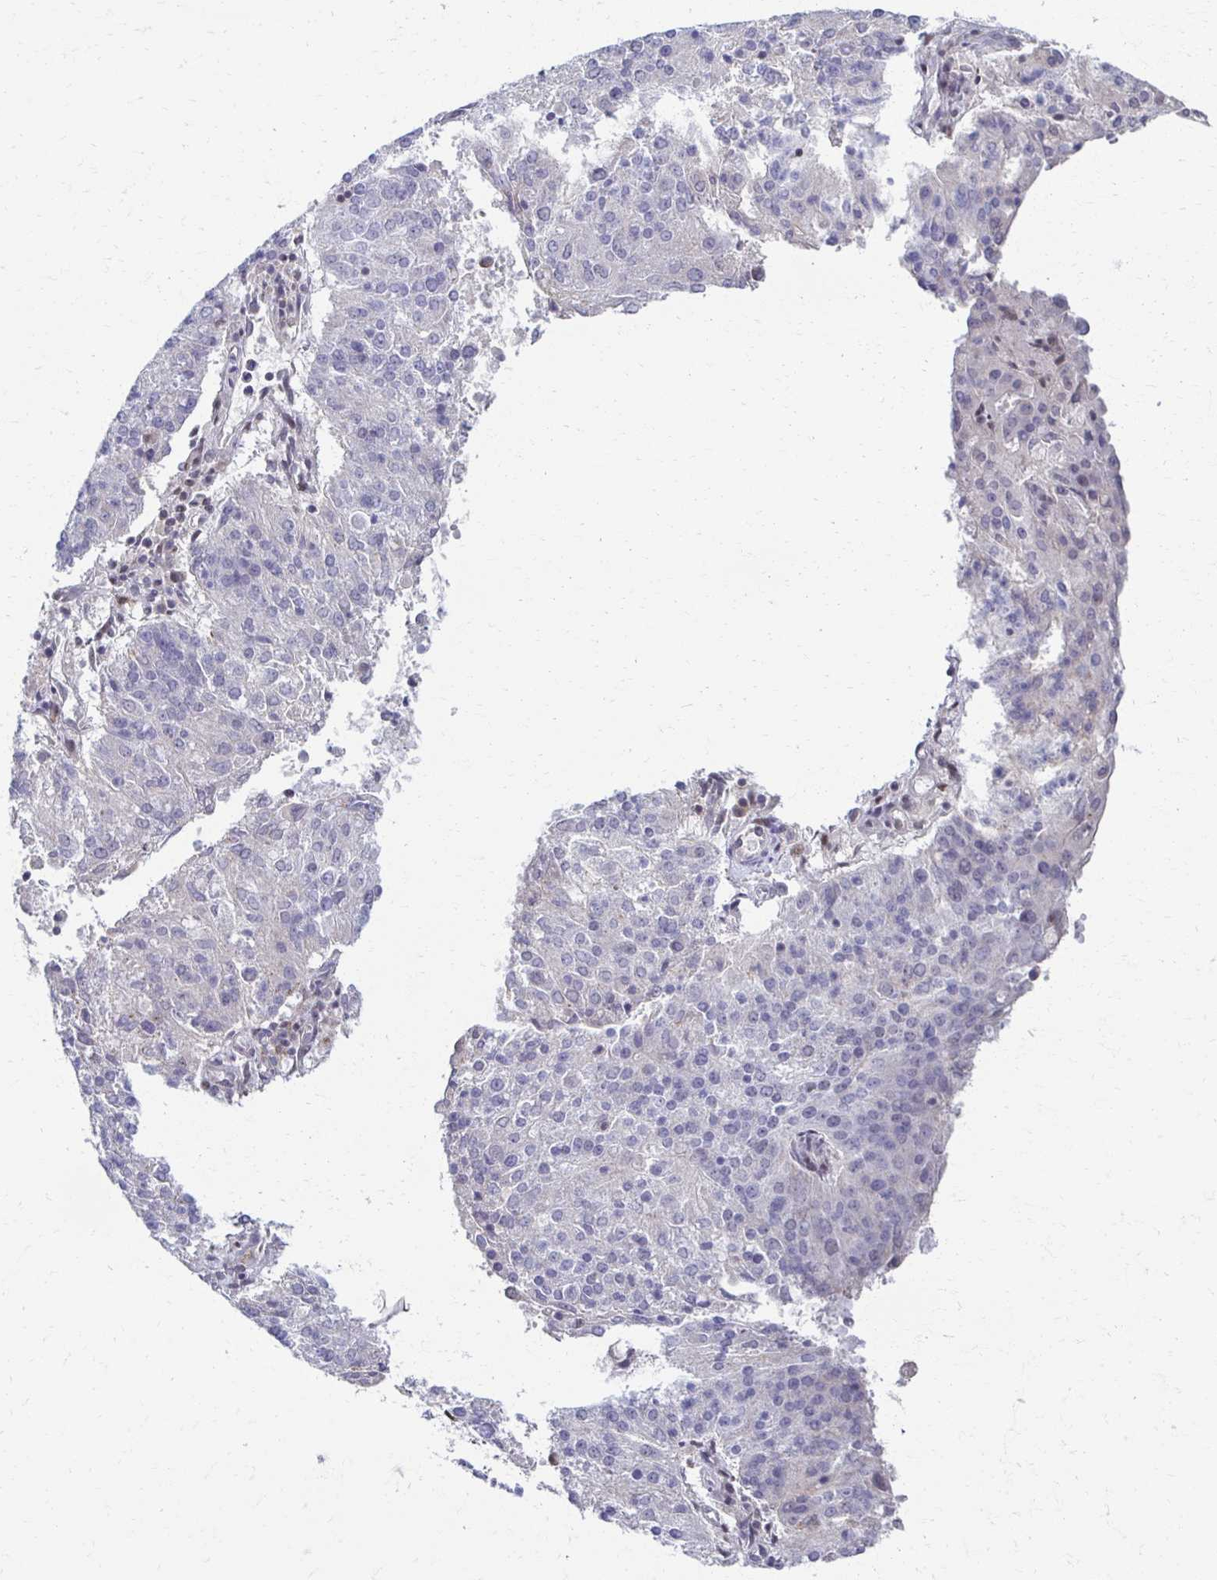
{"staining": {"intensity": "negative", "quantity": "none", "location": "none"}, "tissue": "endometrial cancer", "cell_type": "Tumor cells", "image_type": "cancer", "snomed": [{"axis": "morphology", "description": "Adenocarcinoma, NOS"}, {"axis": "topography", "description": "Endometrium"}], "caption": "Protein analysis of endometrial cancer (adenocarcinoma) shows no significant staining in tumor cells. (DAB (3,3'-diaminobenzidine) immunohistochemistry (IHC) visualized using brightfield microscopy, high magnification).", "gene": "IRF7", "patient": {"sex": "female", "age": 82}}